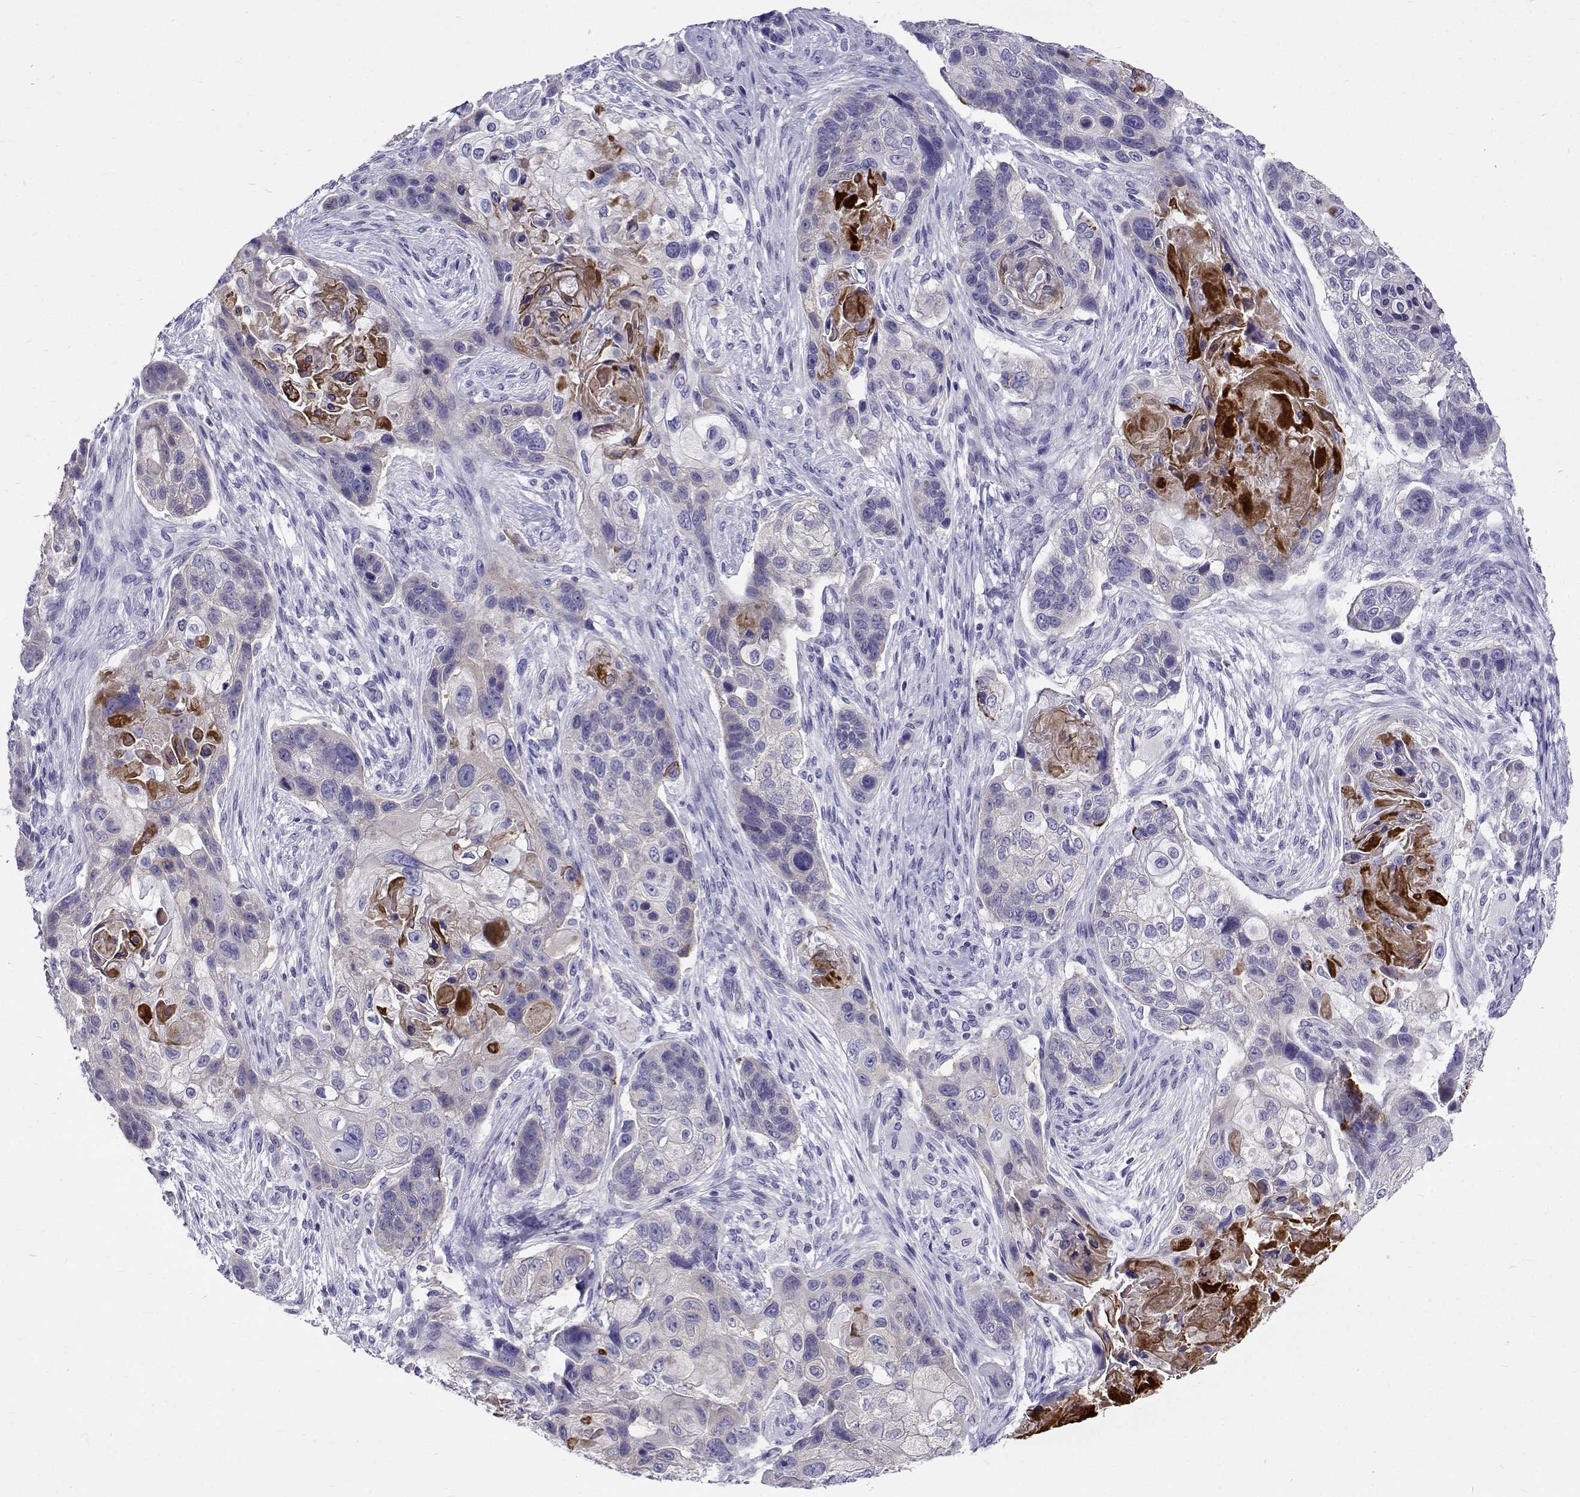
{"staining": {"intensity": "negative", "quantity": "none", "location": "none"}, "tissue": "lung cancer", "cell_type": "Tumor cells", "image_type": "cancer", "snomed": [{"axis": "morphology", "description": "Squamous cell carcinoma, NOS"}, {"axis": "topography", "description": "Lung"}], "caption": "High magnification brightfield microscopy of lung cancer stained with DAB (3,3'-diaminobenzidine) (brown) and counterstained with hematoxylin (blue): tumor cells show no significant positivity.", "gene": "IGSF1", "patient": {"sex": "male", "age": 69}}